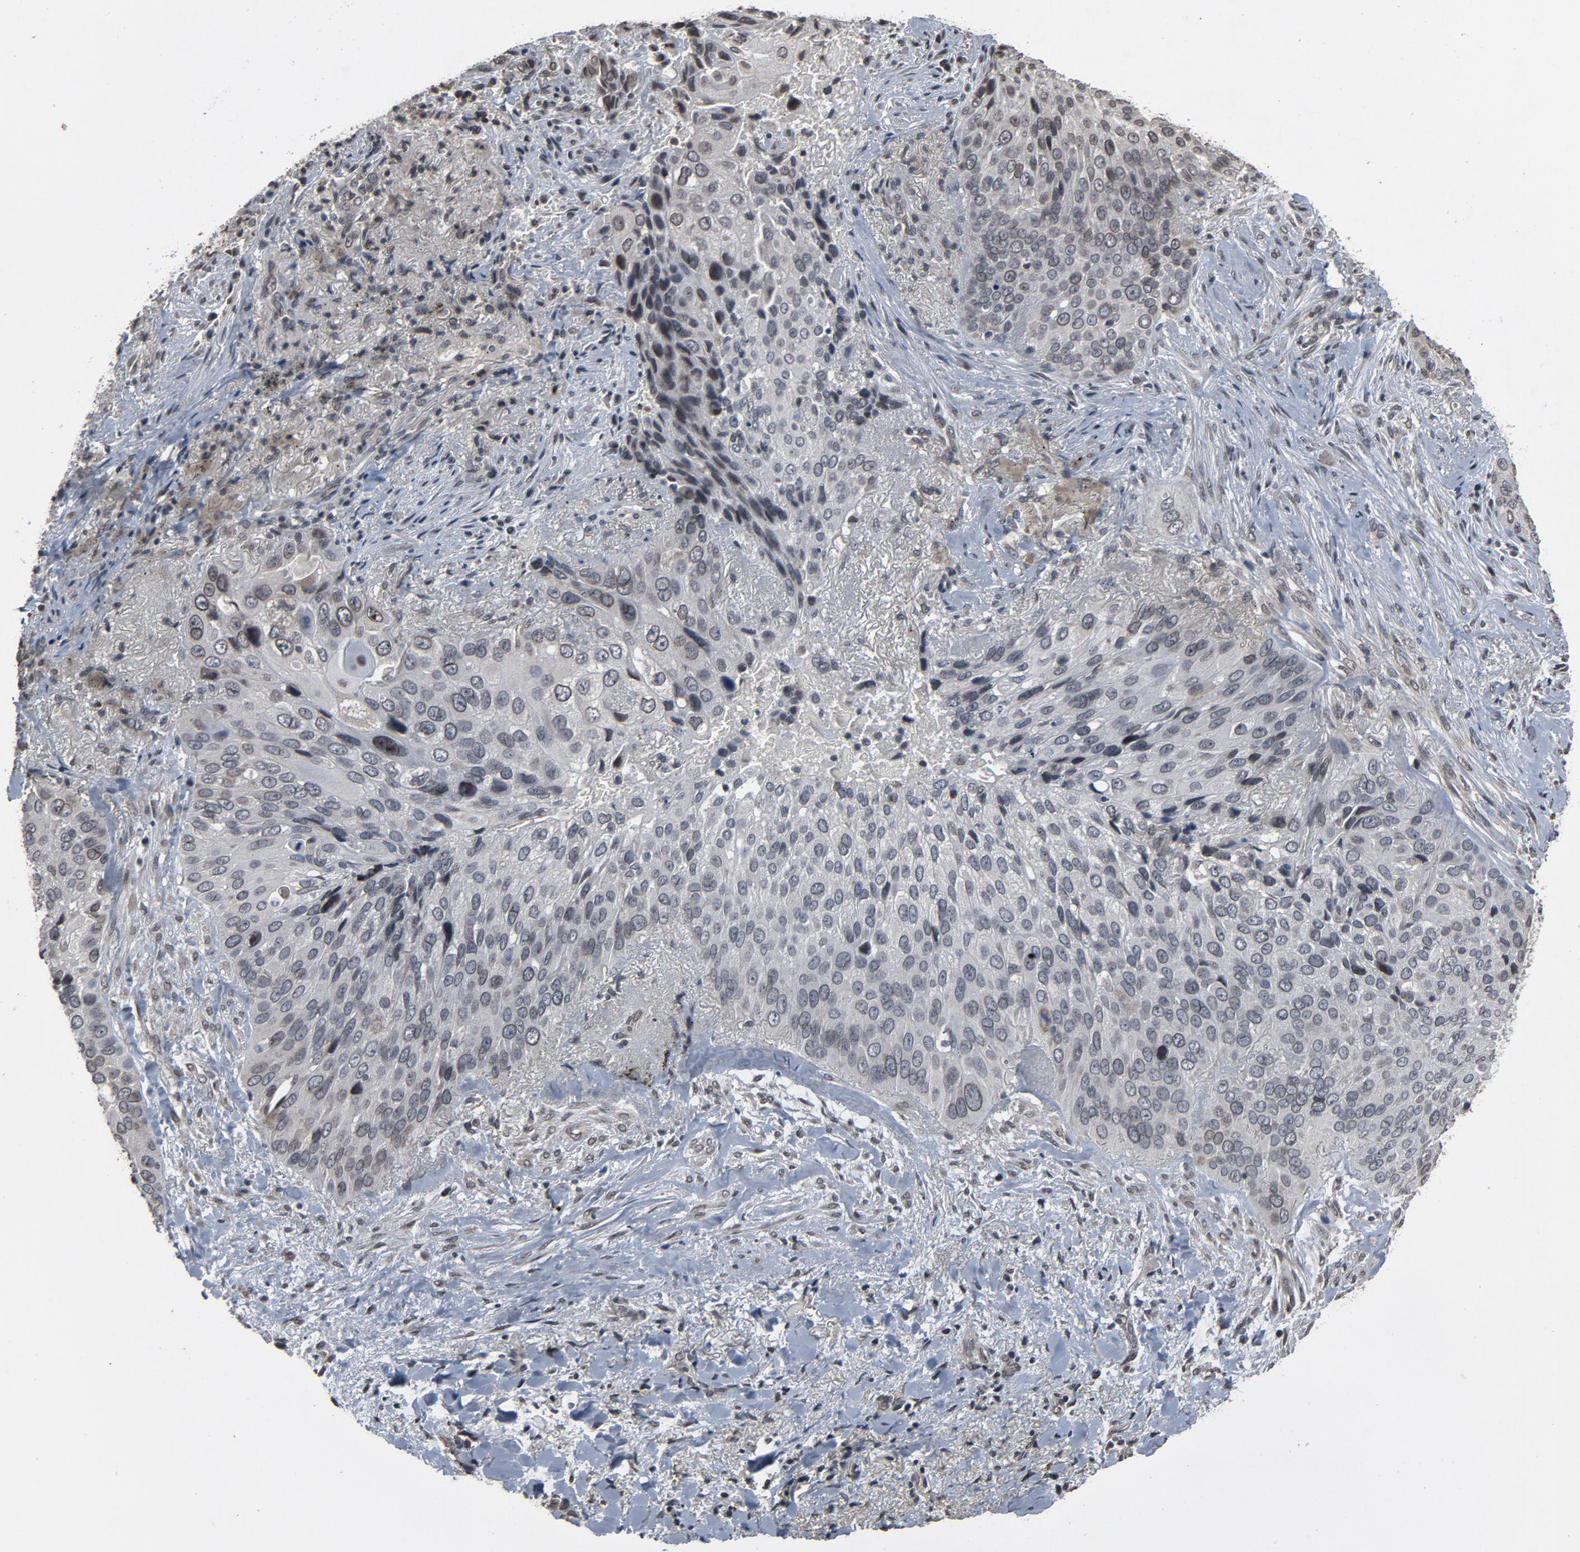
{"staining": {"intensity": "weak", "quantity": "<25%", "location": "nuclear"}, "tissue": "lung cancer", "cell_type": "Tumor cells", "image_type": "cancer", "snomed": [{"axis": "morphology", "description": "Squamous cell carcinoma, NOS"}, {"axis": "topography", "description": "Lung"}], "caption": "Immunohistochemical staining of human lung cancer (squamous cell carcinoma) exhibits no significant staining in tumor cells.", "gene": "POM121", "patient": {"sex": "male", "age": 54}}